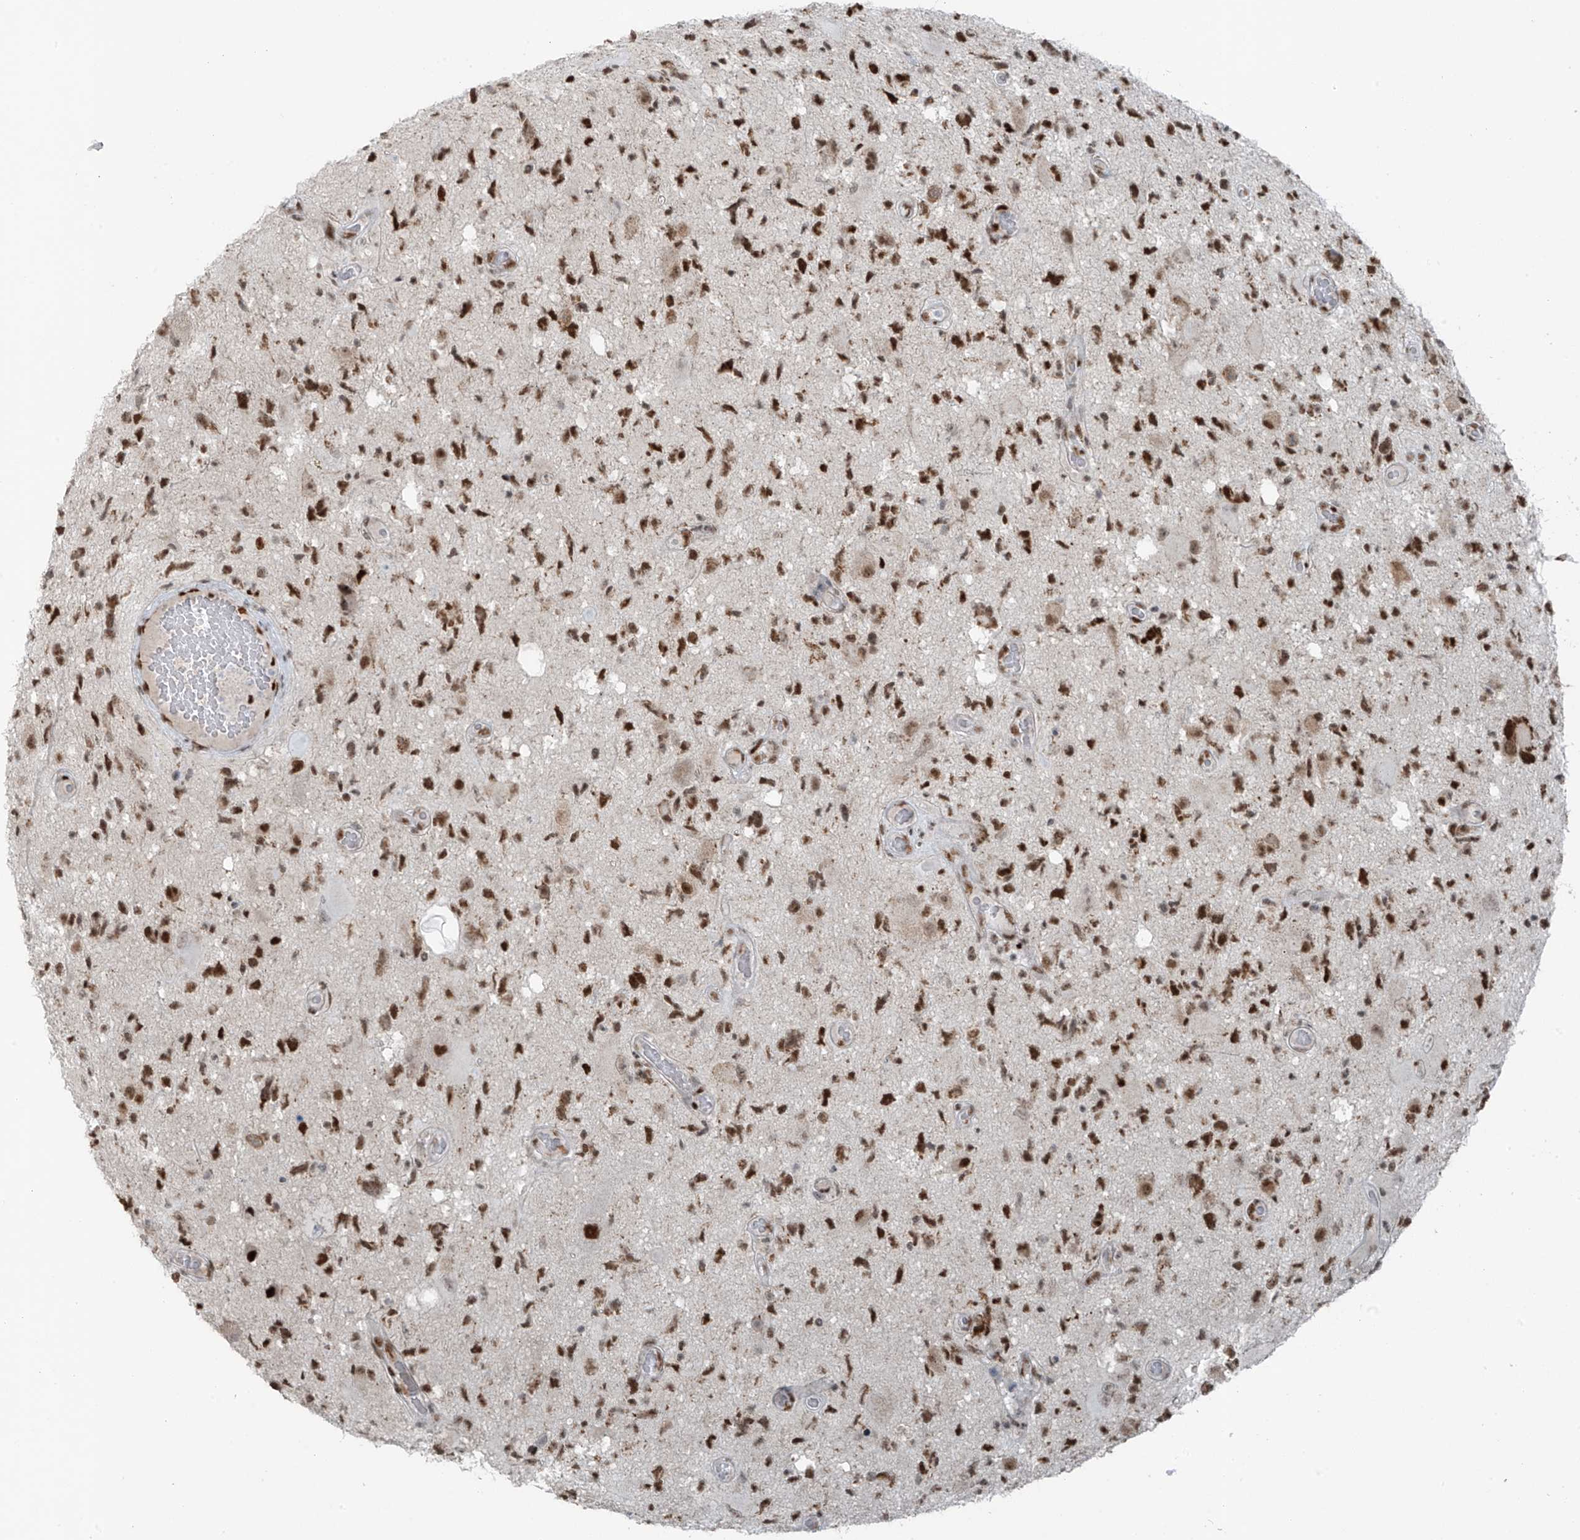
{"staining": {"intensity": "moderate", "quantity": ">75%", "location": "nuclear"}, "tissue": "glioma", "cell_type": "Tumor cells", "image_type": "cancer", "snomed": [{"axis": "morphology", "description": "Glioma, malignant, High grade"}, {"axis": "topography", "description": "Brain"}], "caption": "Malignant glioma (high-grade) was stained to show a protein in brown. There is medium levels of moderate nuclear staining in about >75% of tumor cells. Nuclei are stained in blue.", "gene": "WRNIP1", "patient": {"sex": "male", "age": 33}}